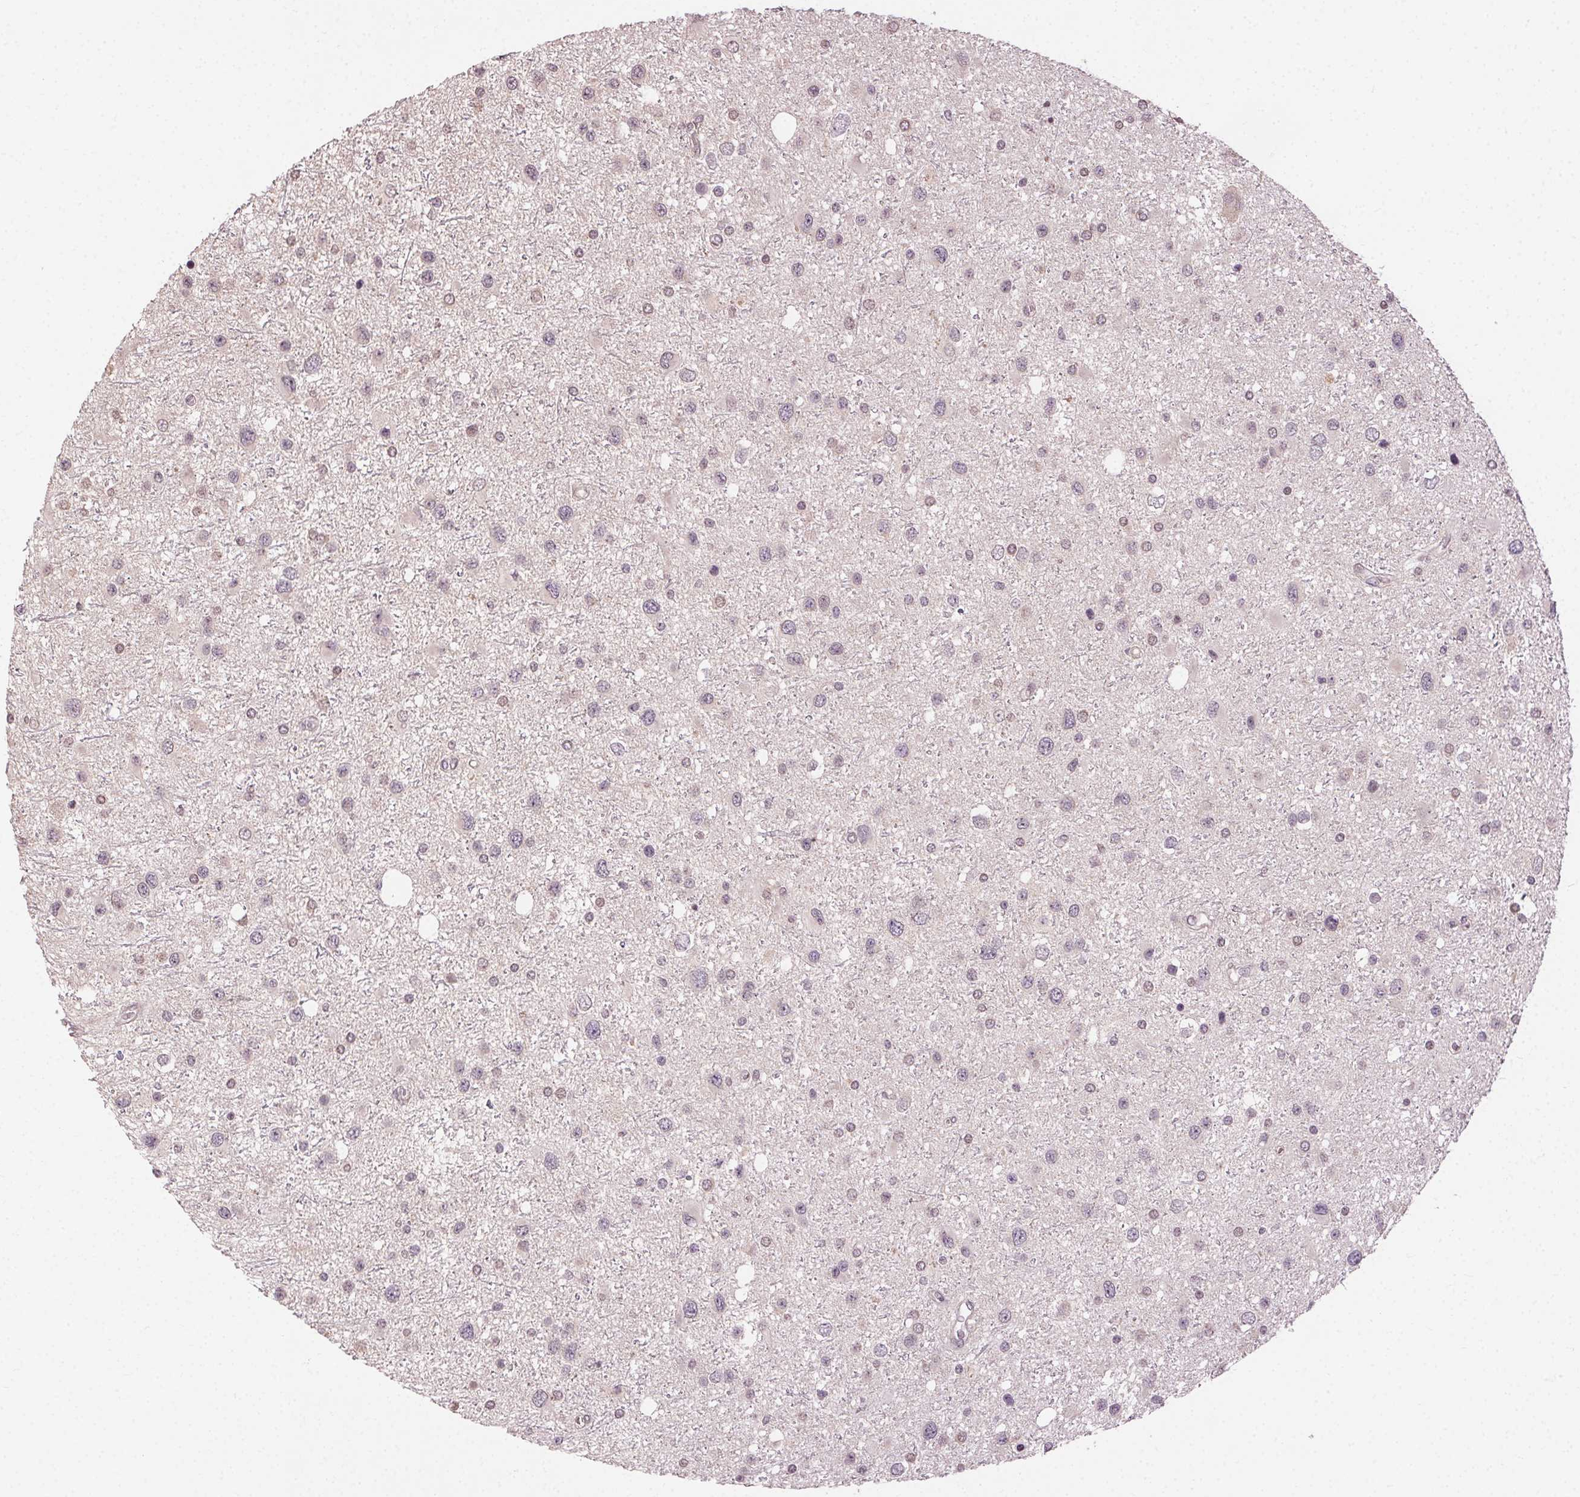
{"staining": {"intensity": "negative", "quantity": "none", "location": "none"}, "tissue": "glioma", "cell_type": "Tumor cells", "image_type": "cancer", "snomed": [{"axis": "morphology", "description": "Glioma, malignant, Low grade"}, {"axis": "topography", "description": "Brain"}], "caption": "This is a micrograph of immunohistochemistry staining of low-grade glioma (malignant), which shows no expression in tumor cells.", "gene": "ATP1B3", "patient": {"sex": "female", "age": 32}}